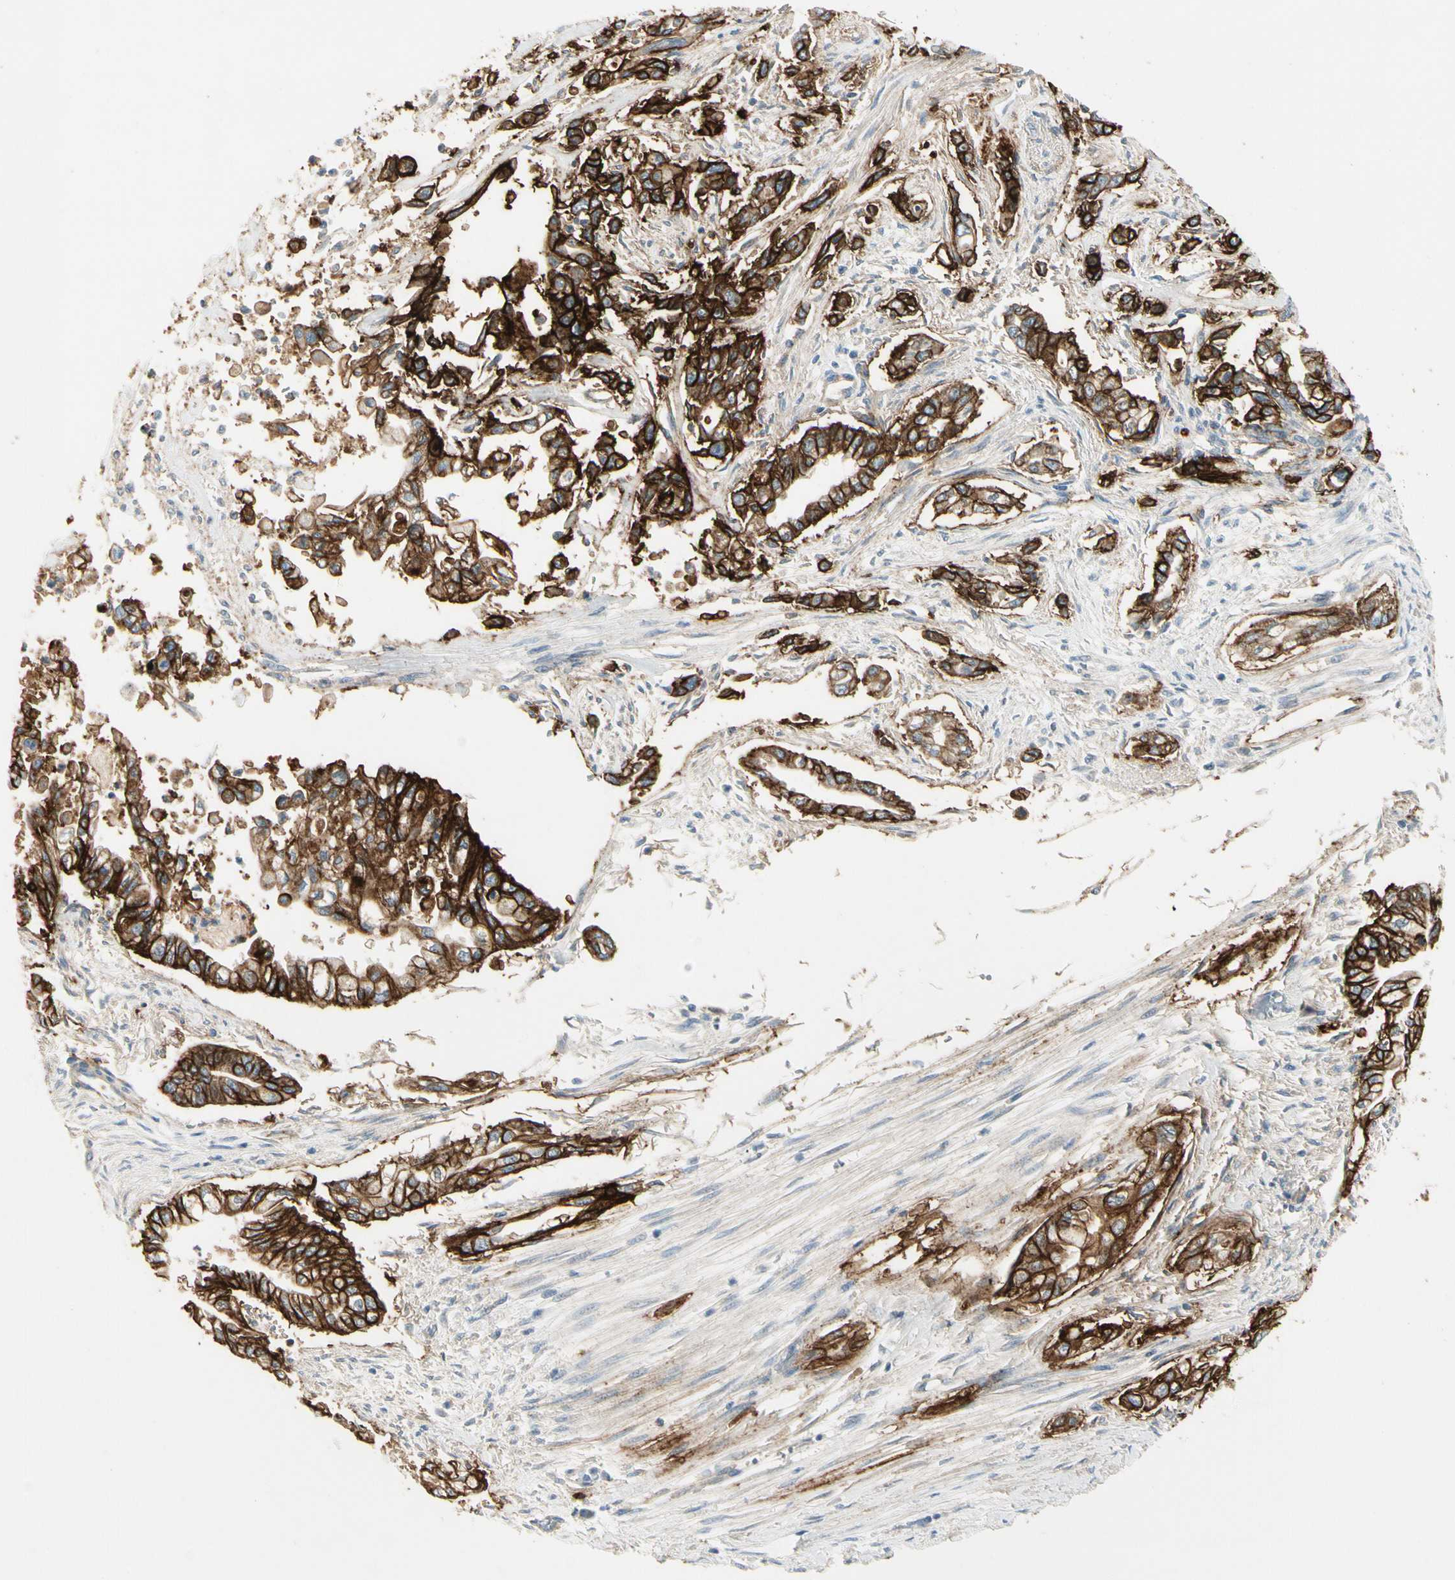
{"staining": {"intensity": "strong", "quantity": ">75%", "location": "cytoplasmic/membranous"}, "tissue": "pancreatic cancer", "cell_type": "Tumor cells", "image_type": "cancer", "snomed": [{"axis": "morphology", "description": "Normal tissue, NOS"}, {"axis": "topography", "description": "Pancreas"}], "caption": "Approximately >75% of tumor cells in pancreatic cancer display strong cytoplasmic/membranous protein expression as visualized by brown immunohistochemical staining.", "gene": "ITGA3", "patient": {"sex": "male", "age": 42}}